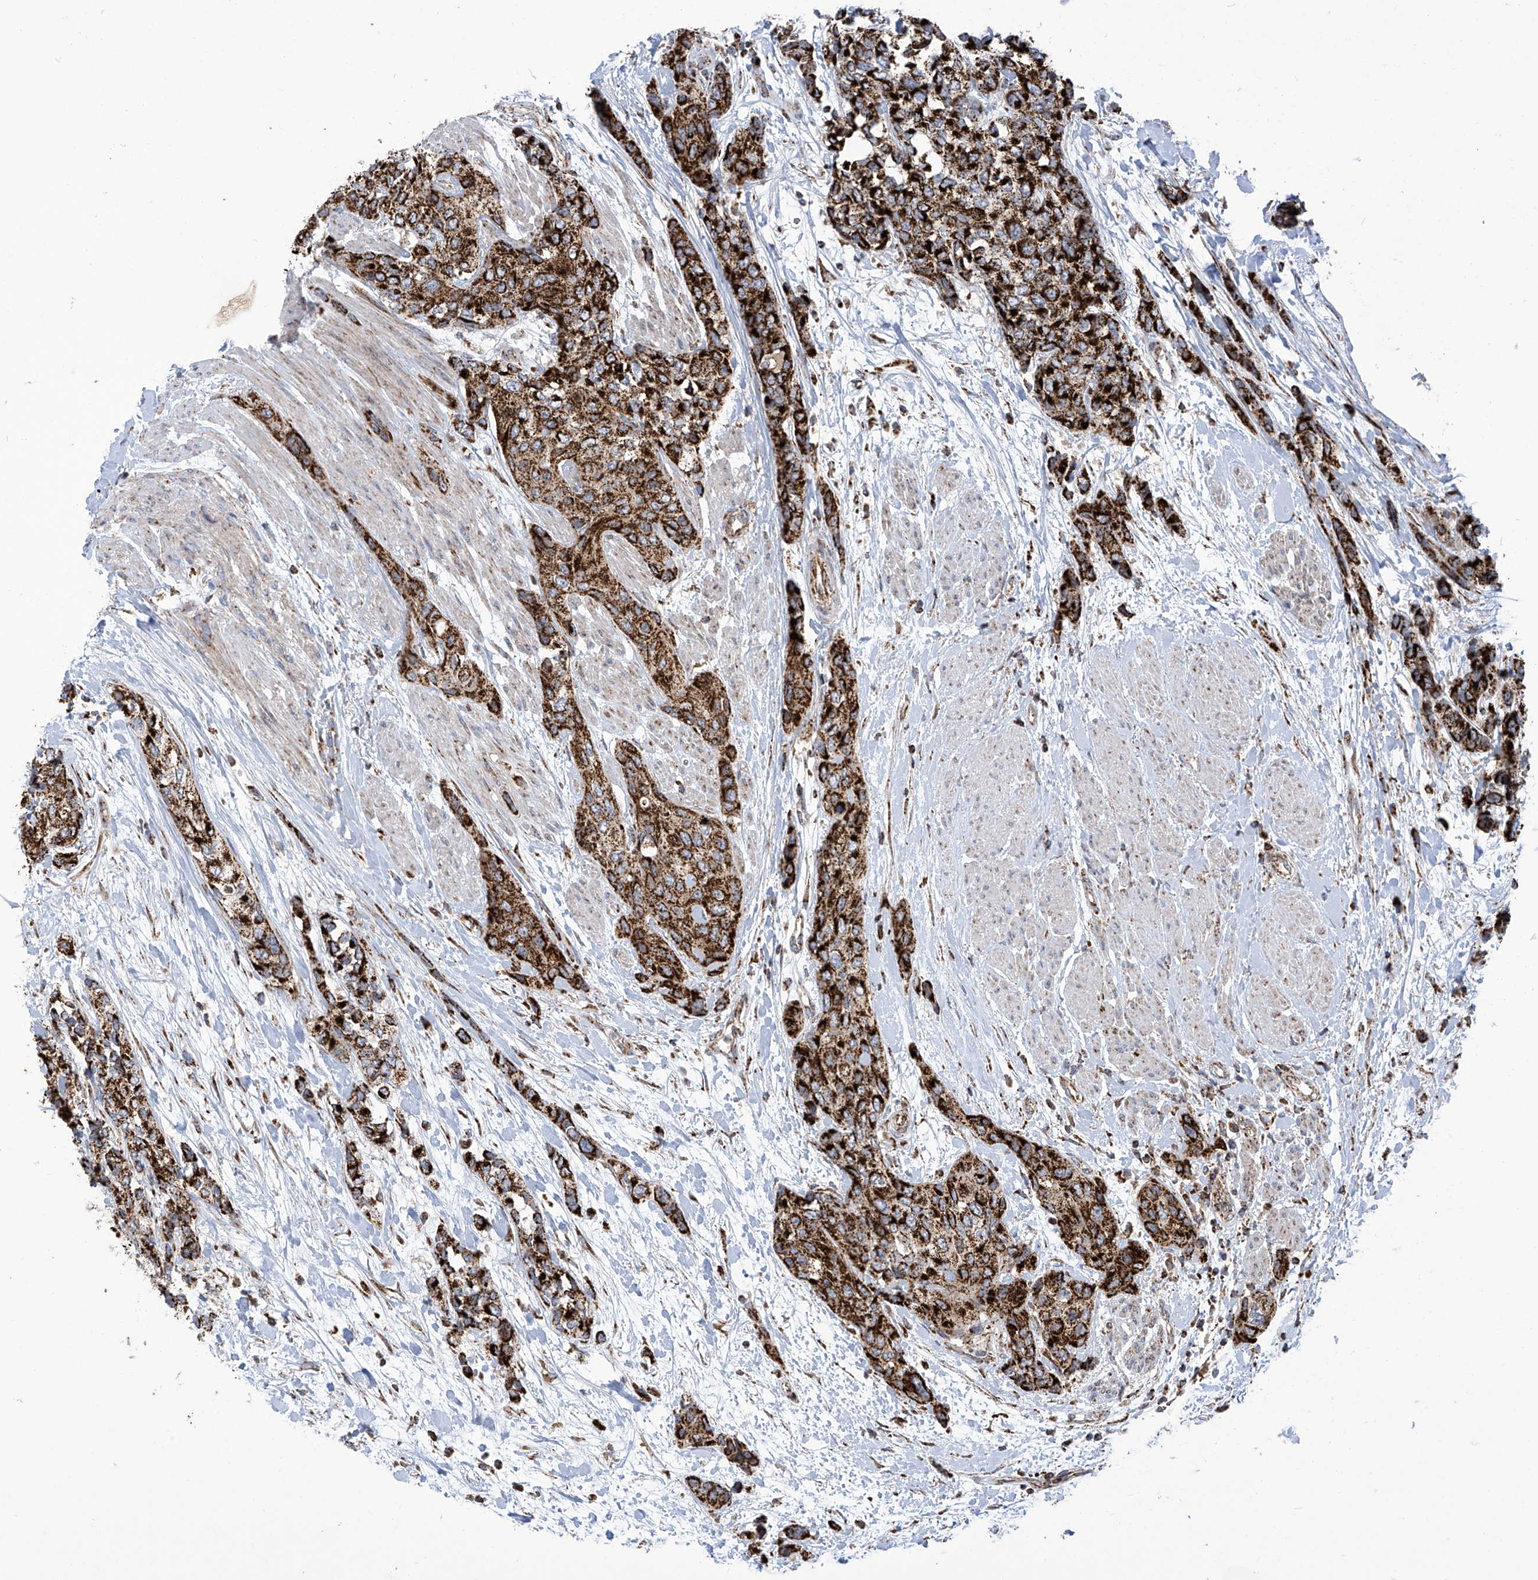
{"staining": {"intensity": "strong", "quantity": ">75%", "location": "cytoplasmic/membranous"}, "tissue": "urothelial cancer", "cell_type": "Tumor cells", "image_type": "cancer", "snomed": [{"axis": "morphology", "description": "Normal tissue, NOS"}, {"axis": "morphology", "description": "Urothelial carcinoma, High grade"}, {"axis": "topography", "description": "Vascular tissue"}, {"axis": "topography", "description": "Urinary bladder"}], "caption": "Urothelial carcinoma (high-grade) tissue displays strong cytoplasmic/membranous staining in approximately >75% of tumor cells, visualized by immunohistochemistry.", "gene": "COX10", "patient": {"sex": "female", "age": 56}}